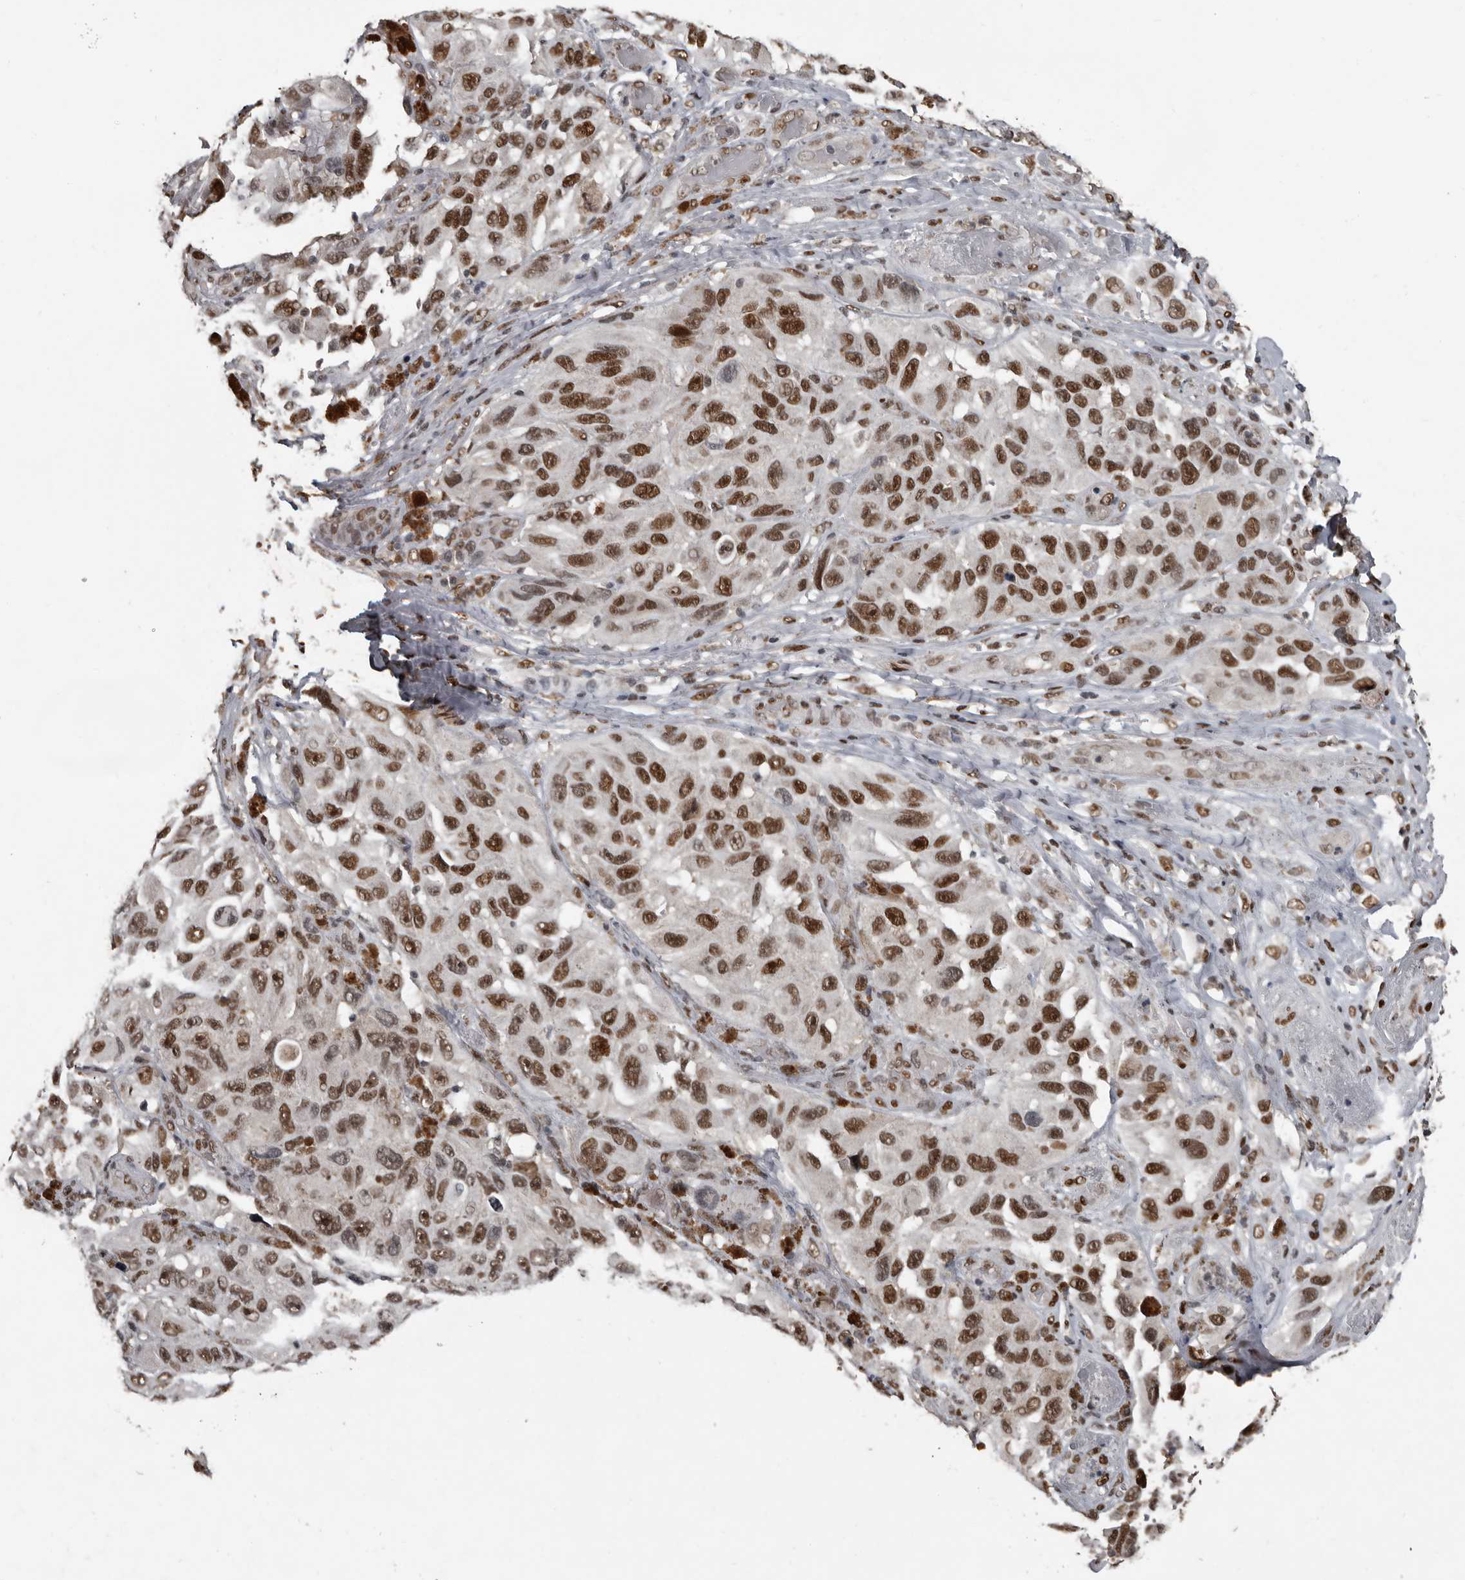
{"staining": {"intensity": "strong", "quantity": ">75%", "location": "nuclear"}, "tissue": "melanoma", "cell_type": "Tumor cells", "image_type": "cancer", "snomed": [{"axis": "morphology", "description": "Malignant melanoma, NOS"}, {"axis": "topography", "description": "Skin"}], "caption": "Human melanoma stained for a protein (brown) reveals strong nuclear positive positivity in approximately >75% of tumor cells.", "gene": "CHD1L", "patient": {"sex": "female", "age": 73}}